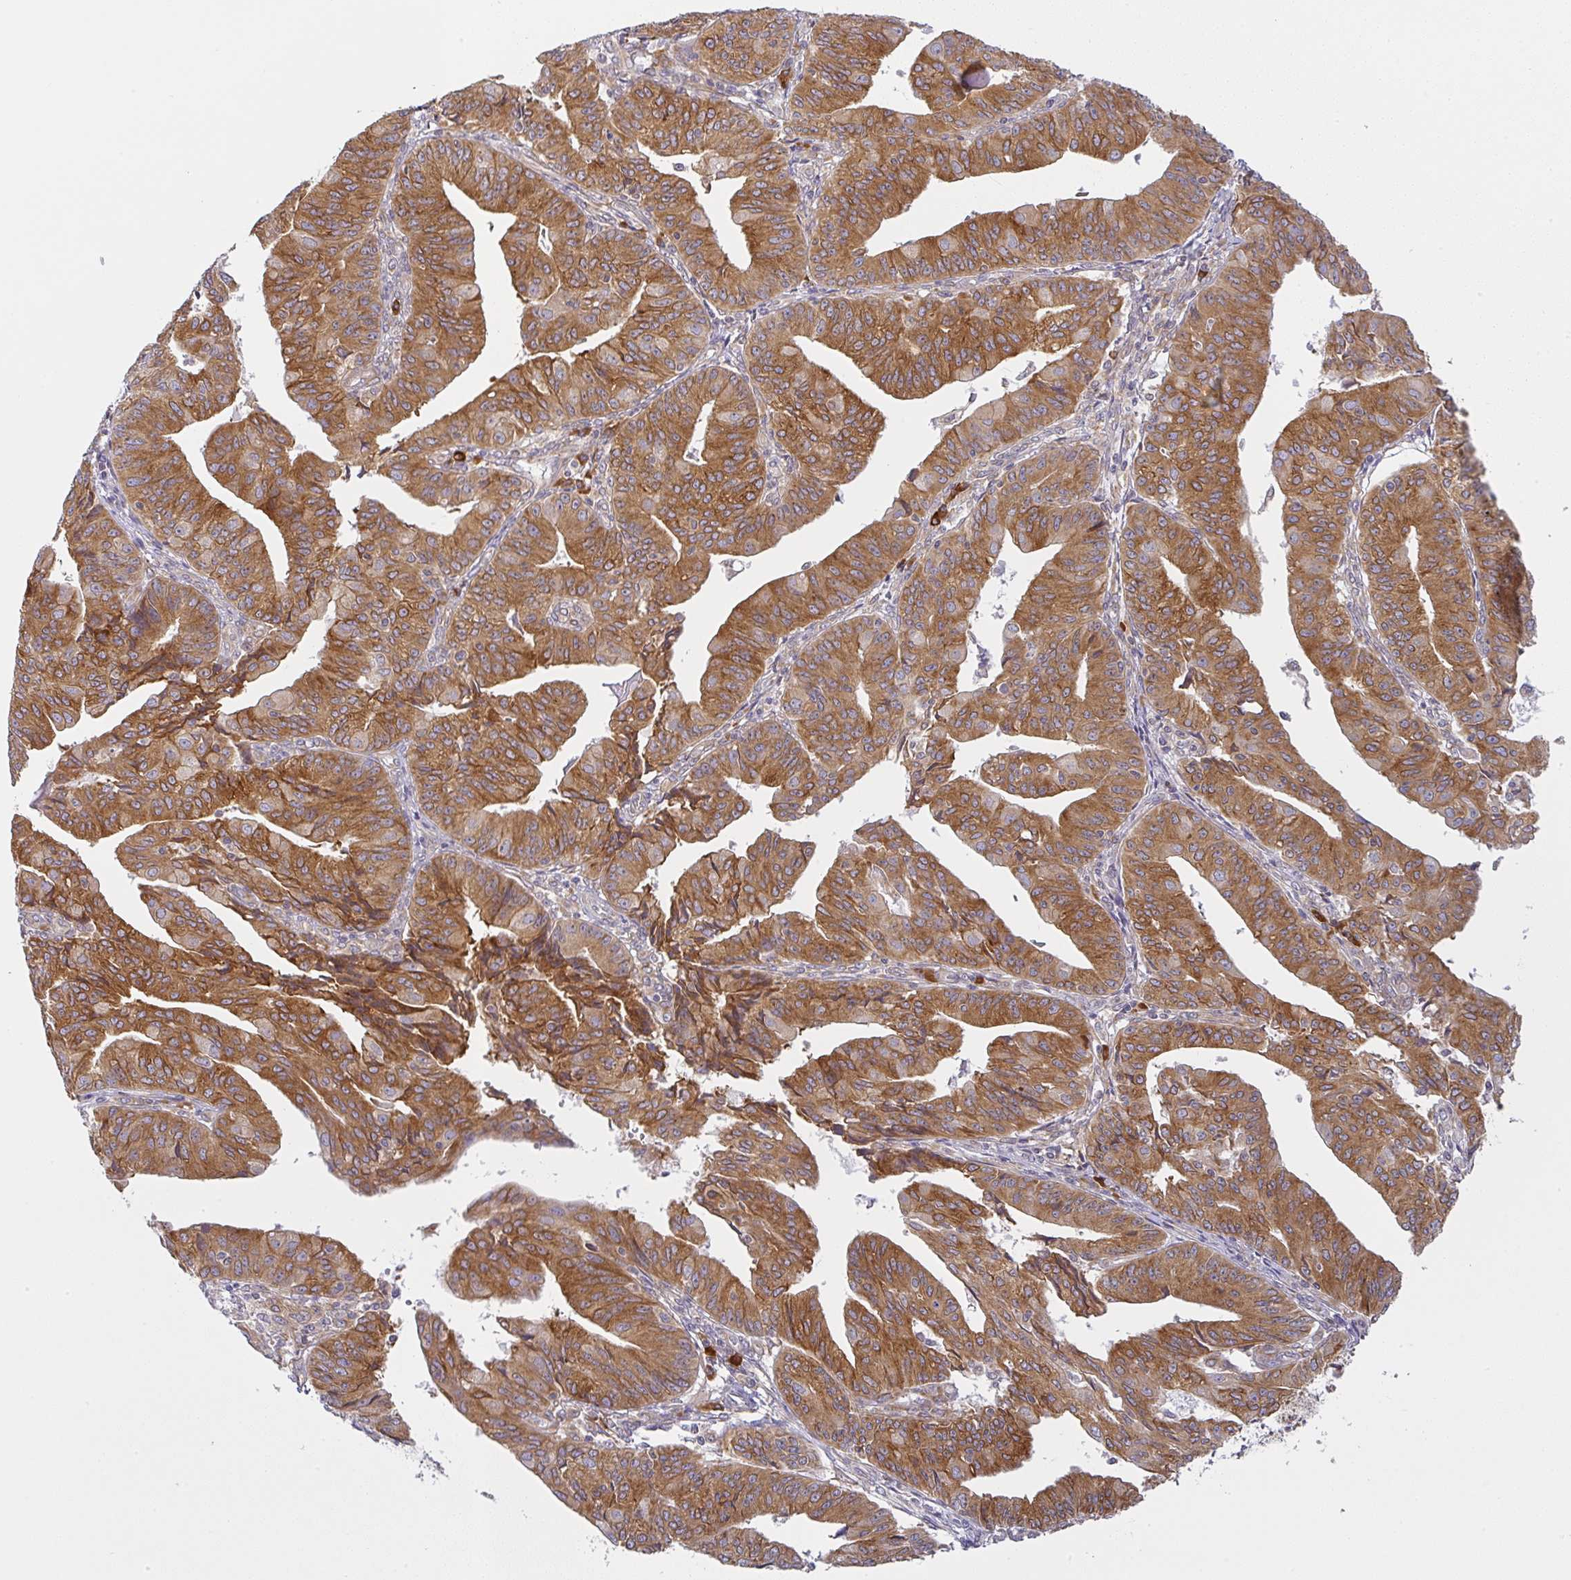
{"staining": {"intensity": "moderate", "quantity": ">75%", "location": "cytoplasmic/membranous"}, "tissue": "endometrial cancer", "cell_type": "Tumor cells", "image_type": "cancer", "snomed": [{"axis": "morphology", "description": "Adenocarcinoma, NOS"}, {"axis": "topography", "description": "Endometrium"}], "caption": "Protein staining of adenocarcinoma (endometrial) tissue exhibits moderate cytoplasmic/membranous staining in approximately >75% of tumor cells.", "gene": "DERL2", "patient": {"sex": "female", "age": 56}}